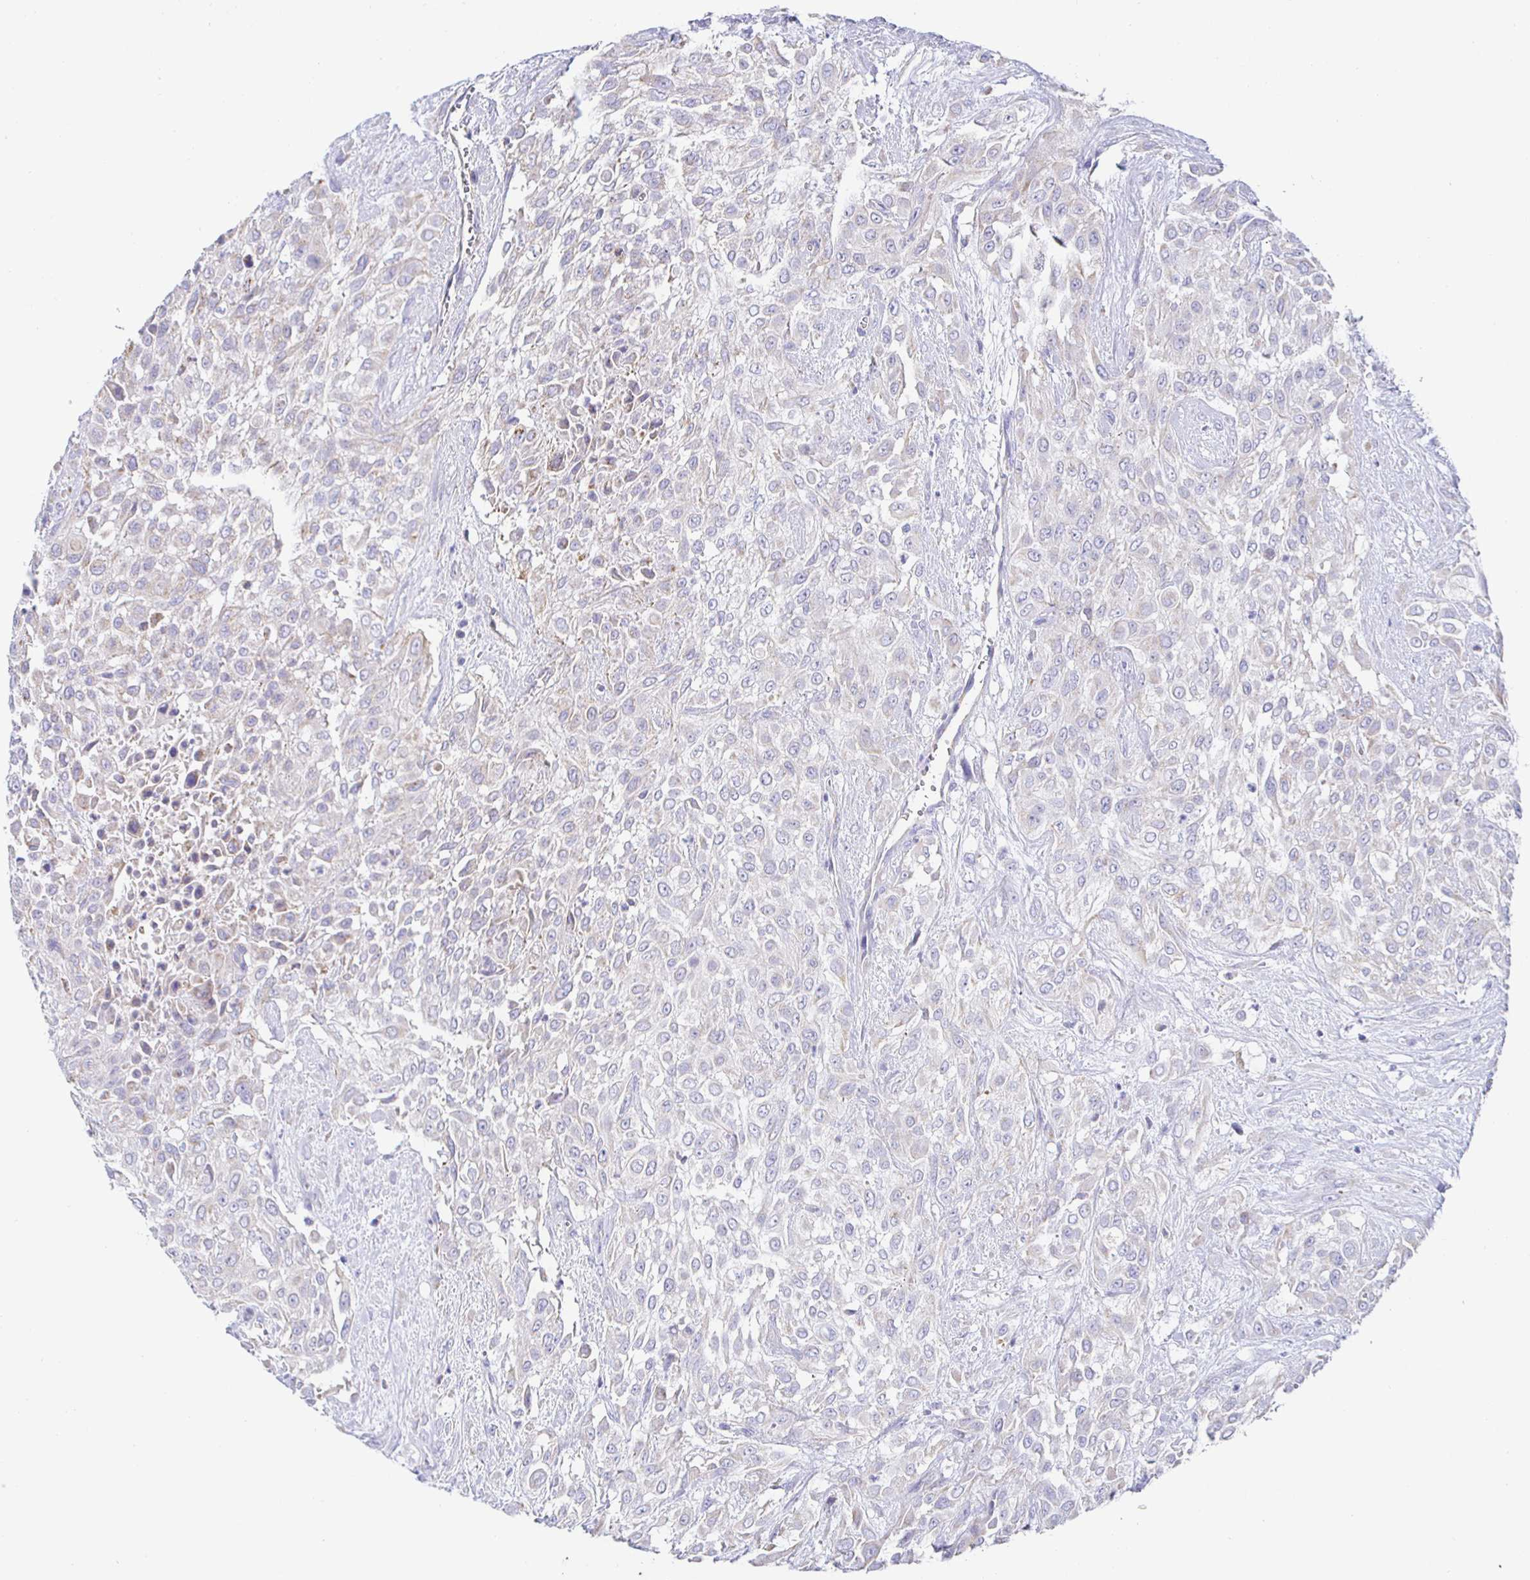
{"staining": {"intensity": "negative", "quantity": "none", "location": "none"}, "tissue": "urothelial cancer", "cell_type": "Tumor cells", "image_type": "cancer", "snomed": [{"axis": "morphology", "description": "Urothelial carcinoma, High grade"}, {"axis": "topography", "description": "Urinary bladder"}], "caption": "High power microscopy histopathology image of an immunohistochemistry image of high-grade urothelial carcinoma, revealing no significant expression in tumor cells.", "gene": "SYNGR4", "patient": {"sex": "male", "age": 57}}